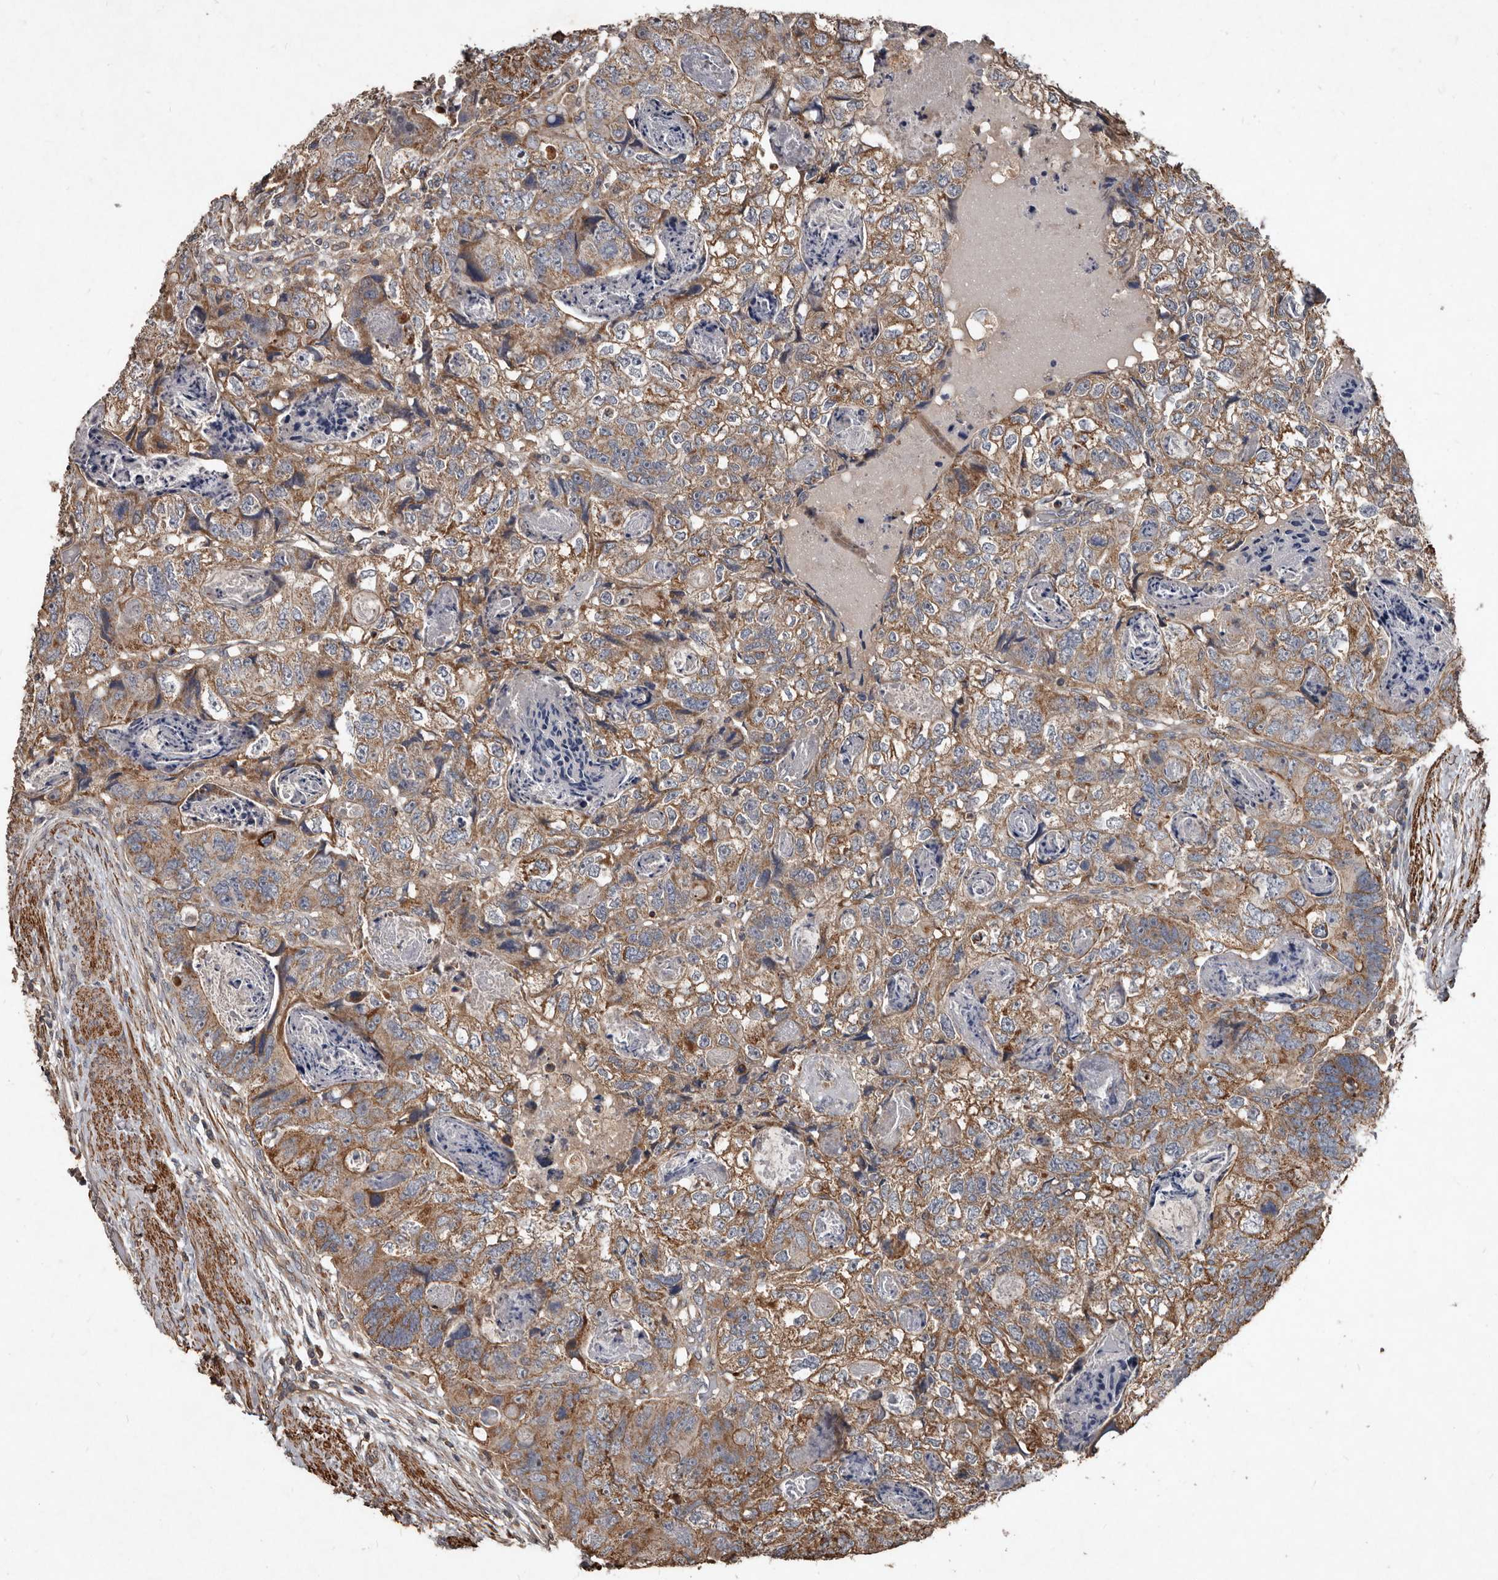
{"staining": {"intensity": "moderate", "quantity": ">75%", "location": "cytoplasmic/membranous"}, "tissue": "colorectal cancer", "cell_type": "Tumor cells", "image_type": "cancer", "snomed": [{"axis": "morphology", "description": "Adenocarcinoma, NOS"}, {"axis": "topography", "description": "Rectum"}], "caption": "A brown stain highlights moderate cytoplasmic/membranous positivity of a protein in colorectal cancer tumor cells. The protein is shown in brown color, while the nuclei are stained blue.", "gene": "GREB1", "patient": {"sex": "male", "age": 59}}